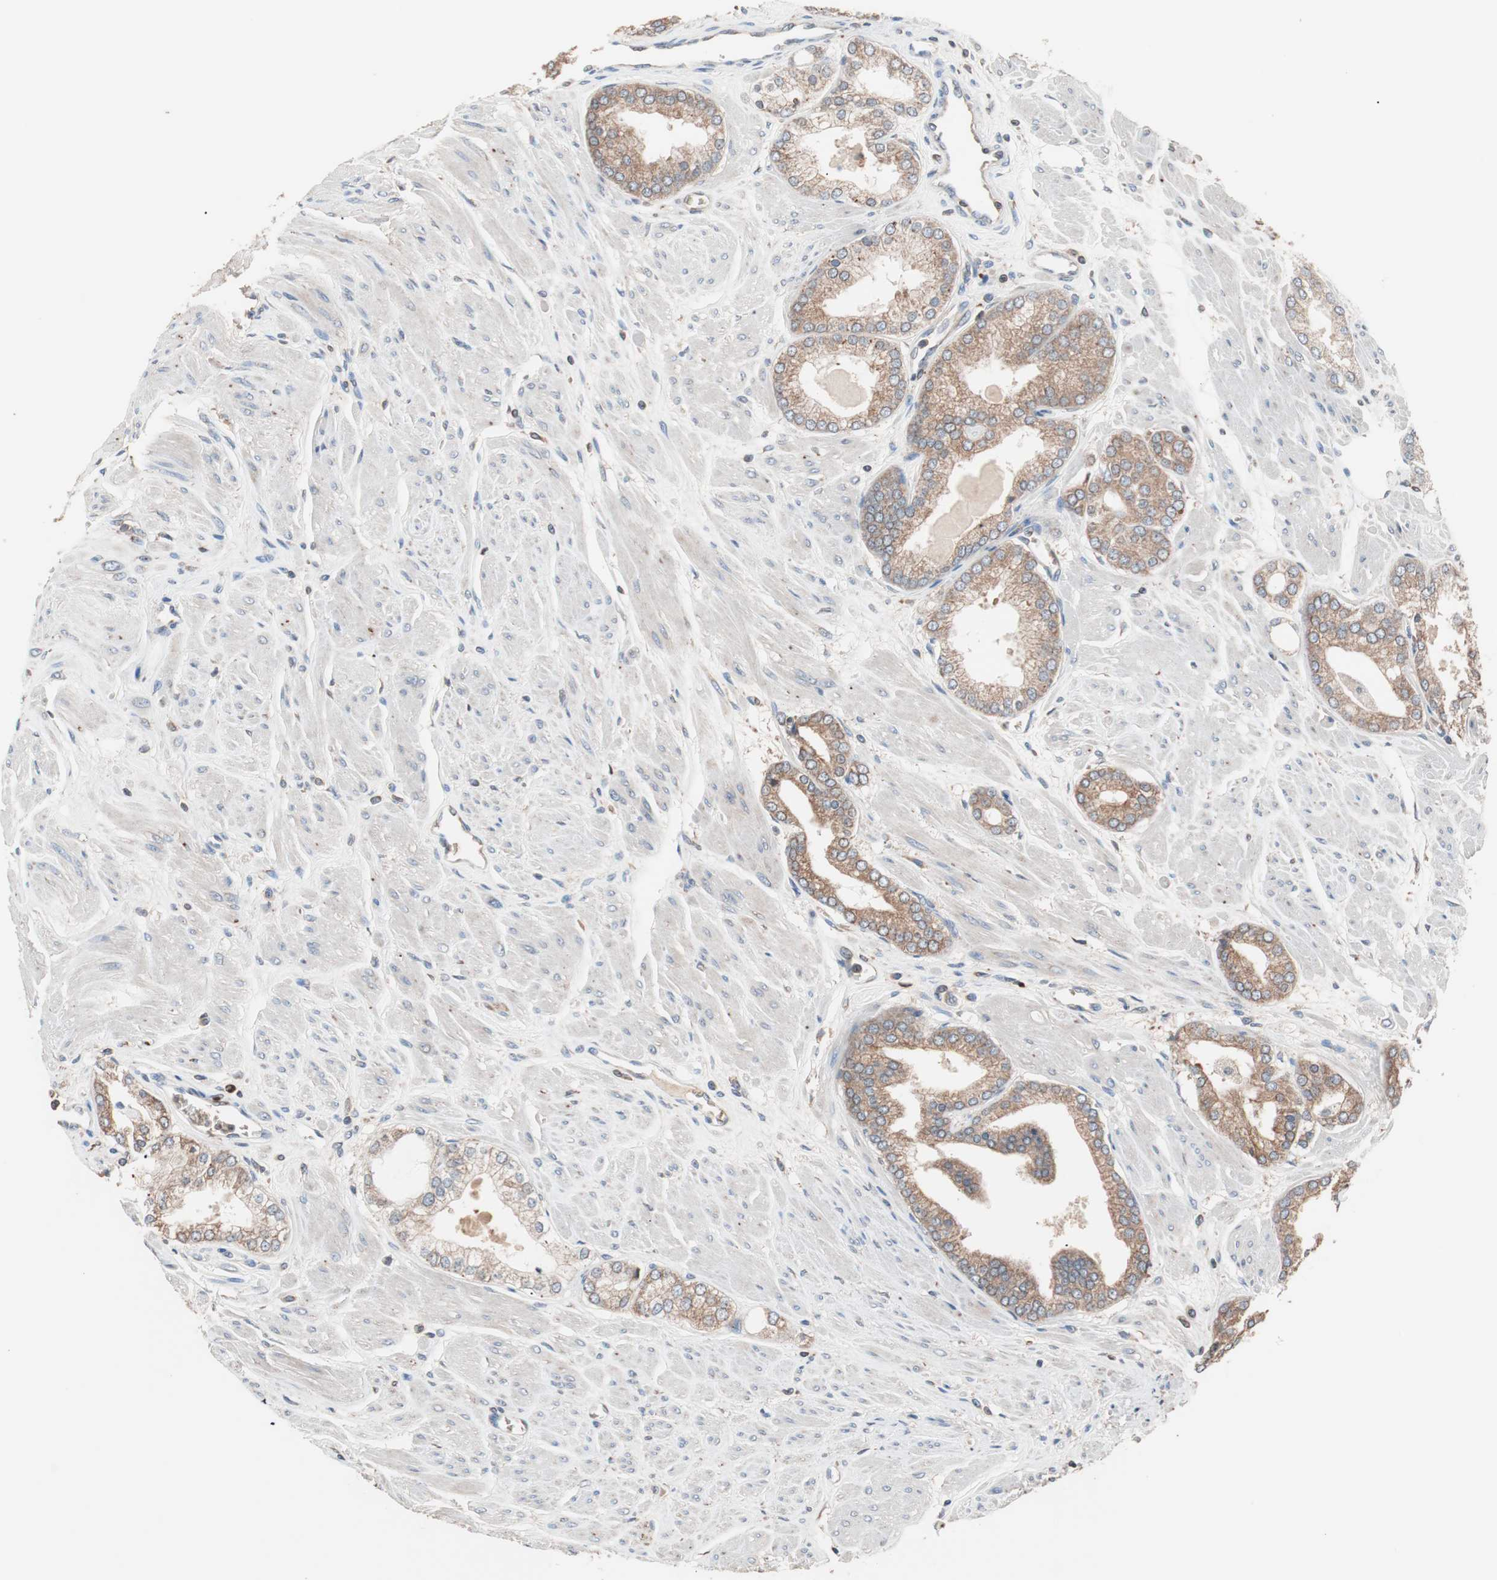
{"staining": {"intensity": "moderate", "quantity": ">75%", "location": "cytoplasmic/membranous"}, "tissue": "prostate cancer", "cell_type": "Tumor cells", "image_type": "cancer", "snomed": [{"axis": "morphology", "description": "Adenocarcinoma, High grade"}, {"axis": "topography", "description": "Prostate"}], "caption": "A photomicrograph showing moderate cytoplasmic/membranous staining in about >75% of tumor cells in prostate cancer, as visualized by brown immunohistochemical staining.", "gene": "GLYCTK", "patient": {"sex": "male", "age": 61}}